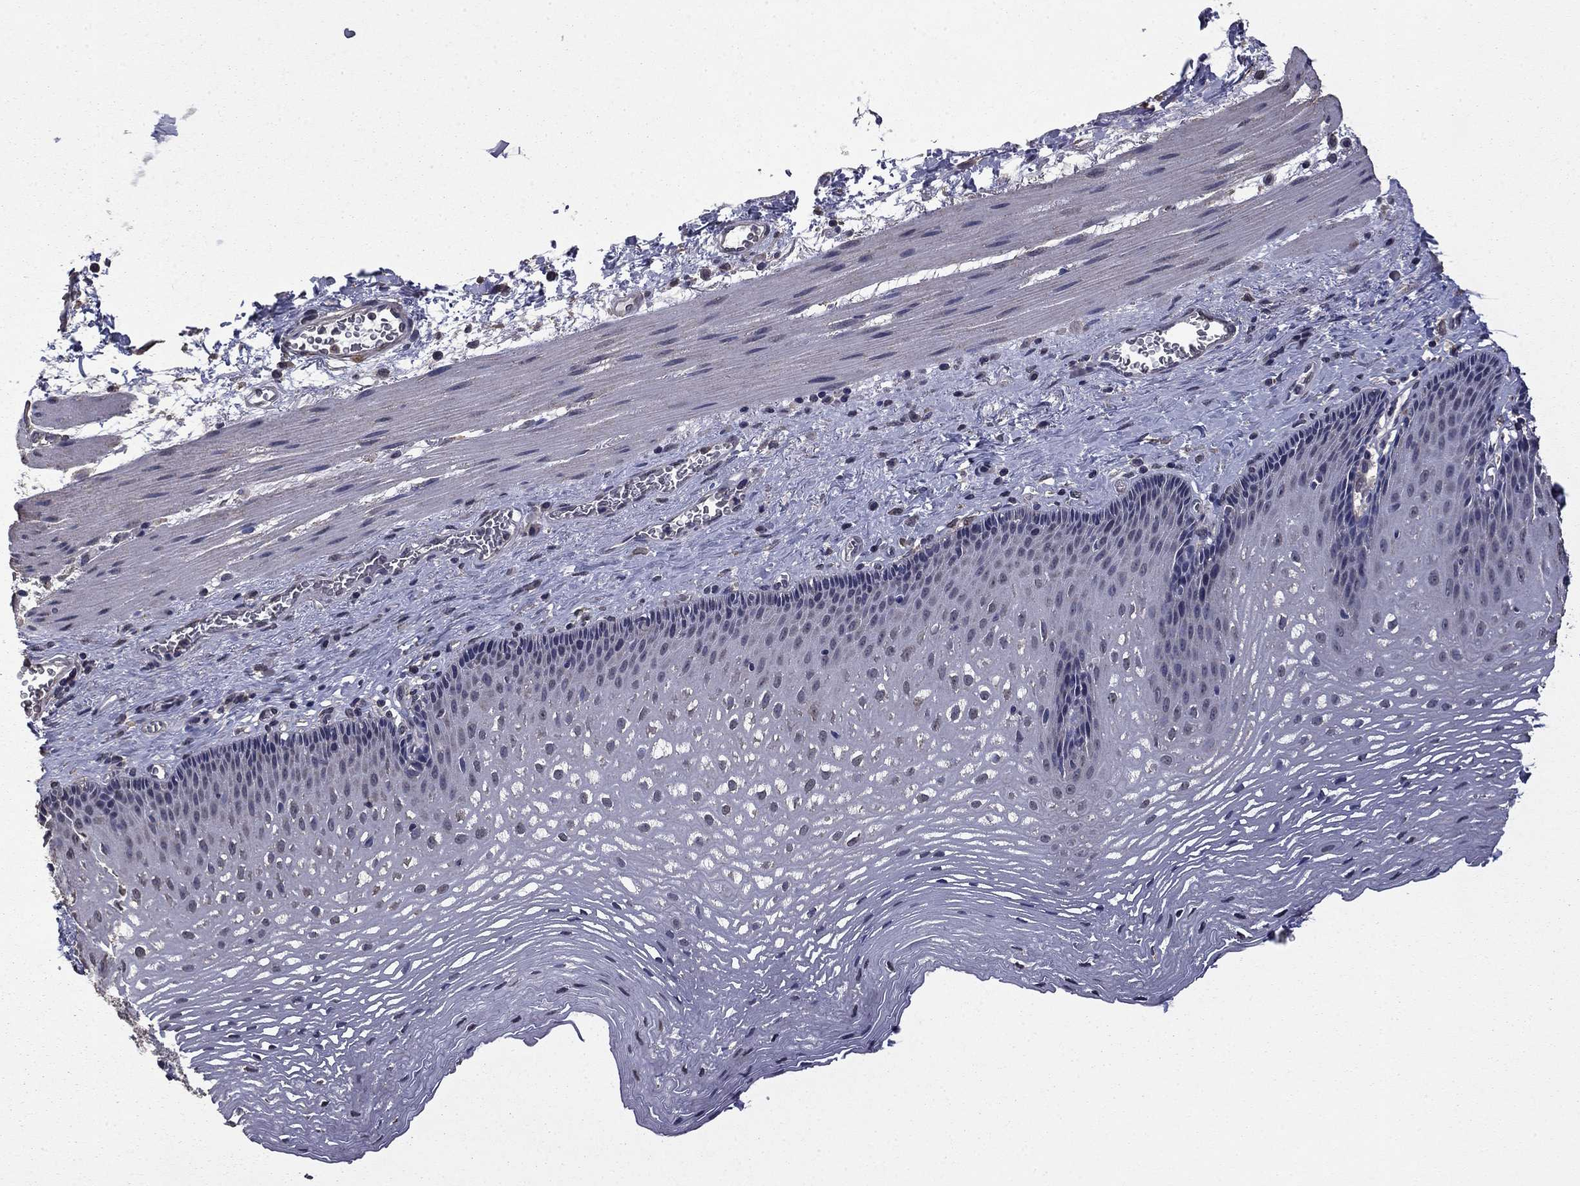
{"staining": {"intensity": "negative", "quantity": "none", "location": "none"}, "tissue": "esophagus", "cell_type": "Squamous epithelial cells", "image_type": "normal", "snomed": [{"axis": "morphology", "description": "Normal tissue, NOS"}, {"axis": "topography", "description": "Esophagus"}], "caption": "Immunohistochemical staining of unremarkable human esophagus demonstrates no significant expression in squamous epithelial cells. Nuclei are stained in blue.", "gene": "MFAP3L", "patient": {"sex": "male", "age": 76}}